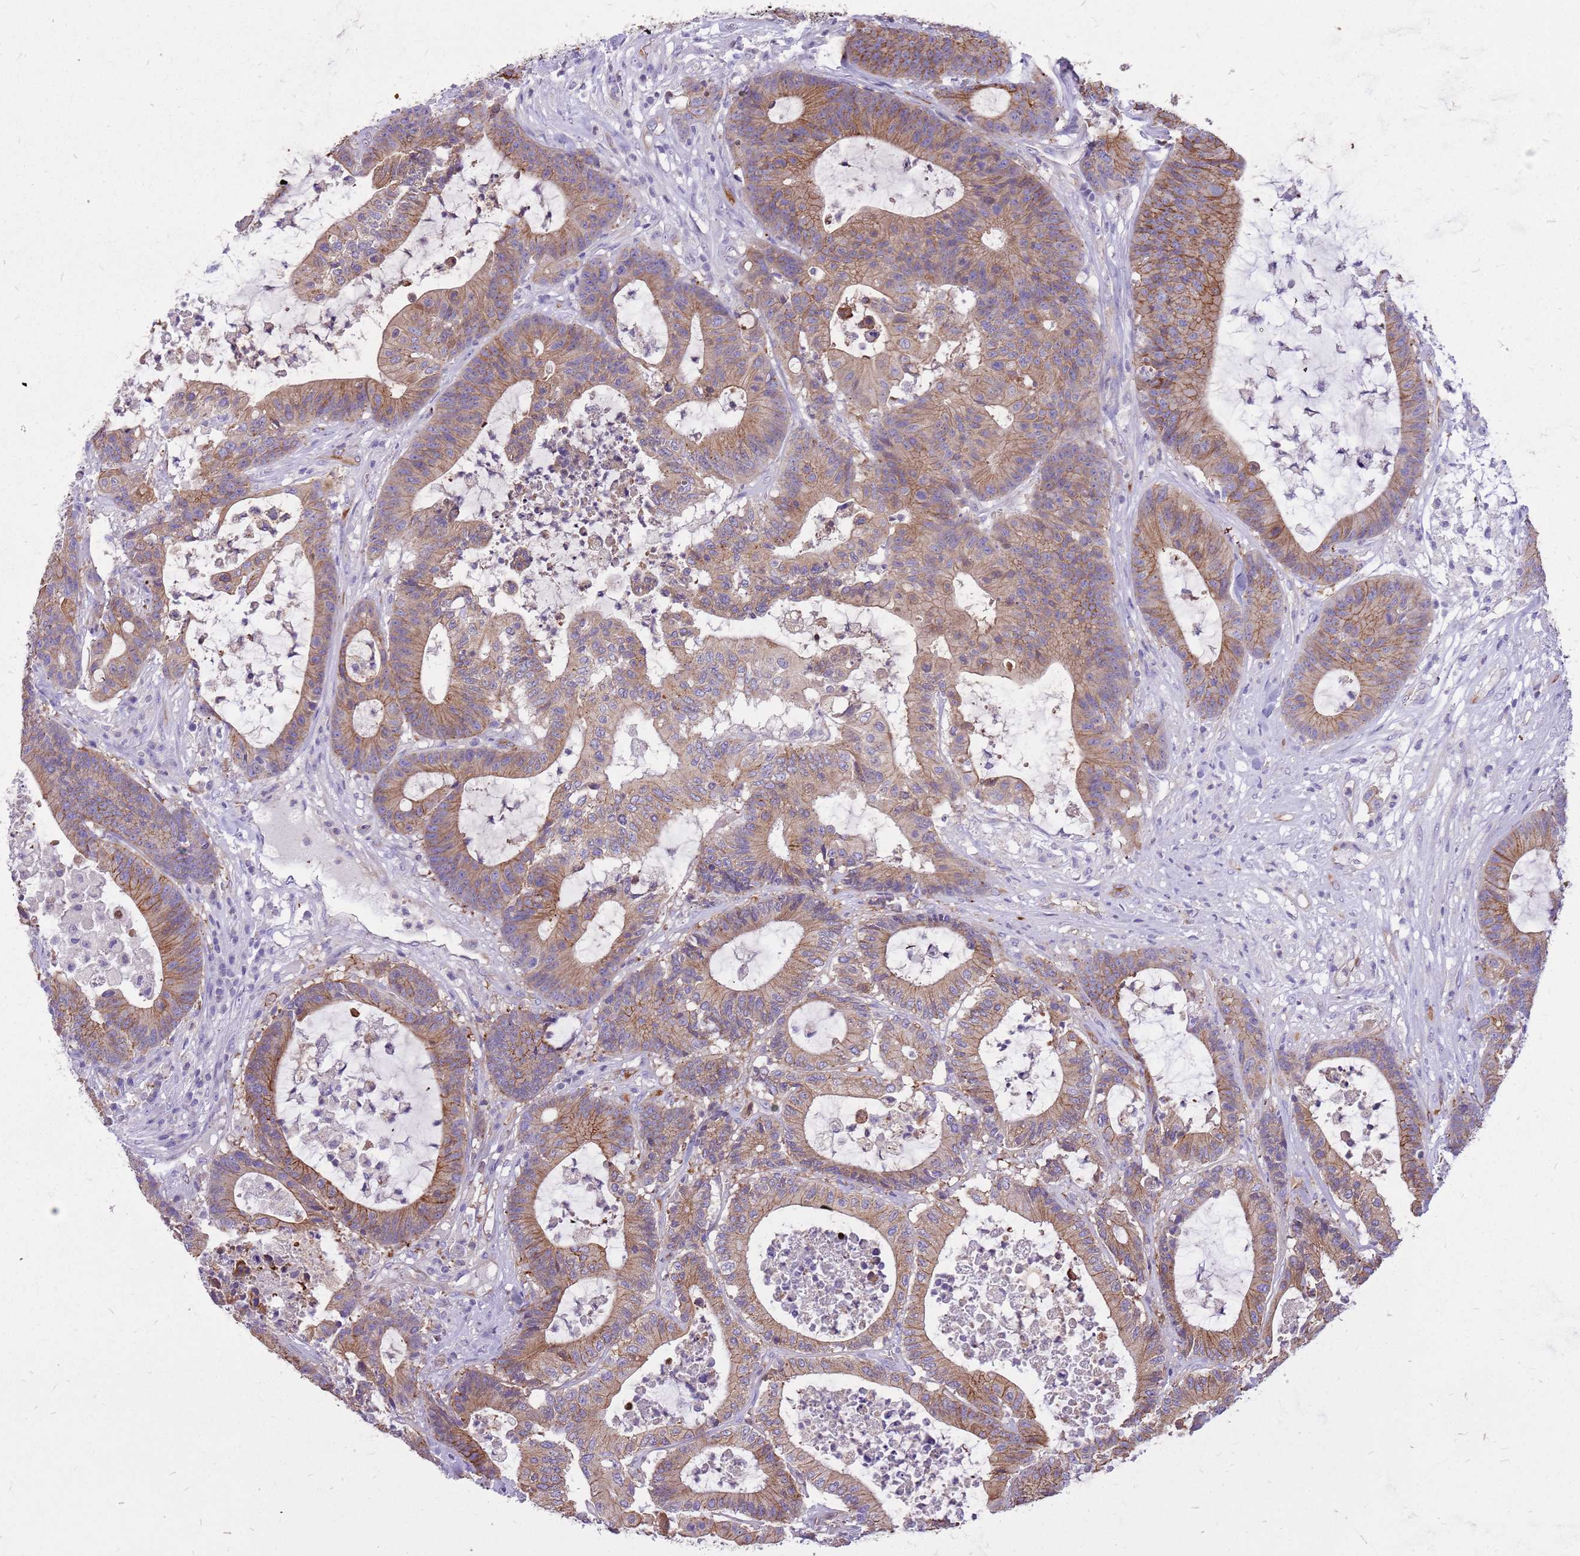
{"staining": {"intensity": "moderate", "quantity": ">75%", "location": "cytoplasmic/membranous"}, "tissue": "colorectal cancer", "cell_type": "Tumor cells", "image_type": "cancer", "snomed": [{"axis": "morphology", "description": "Adenocarcinoma, NOS"}, {"axis": "topography", "description": "Colon"}], "caption": "IHC of colorectal adenocarcinoma reveals medium levels of moderate cytoplasmic/membranous expression in approximately >75% of tumor cells.", "gene": "WDR90", "patient": {"sex": "female", "age": 84}}